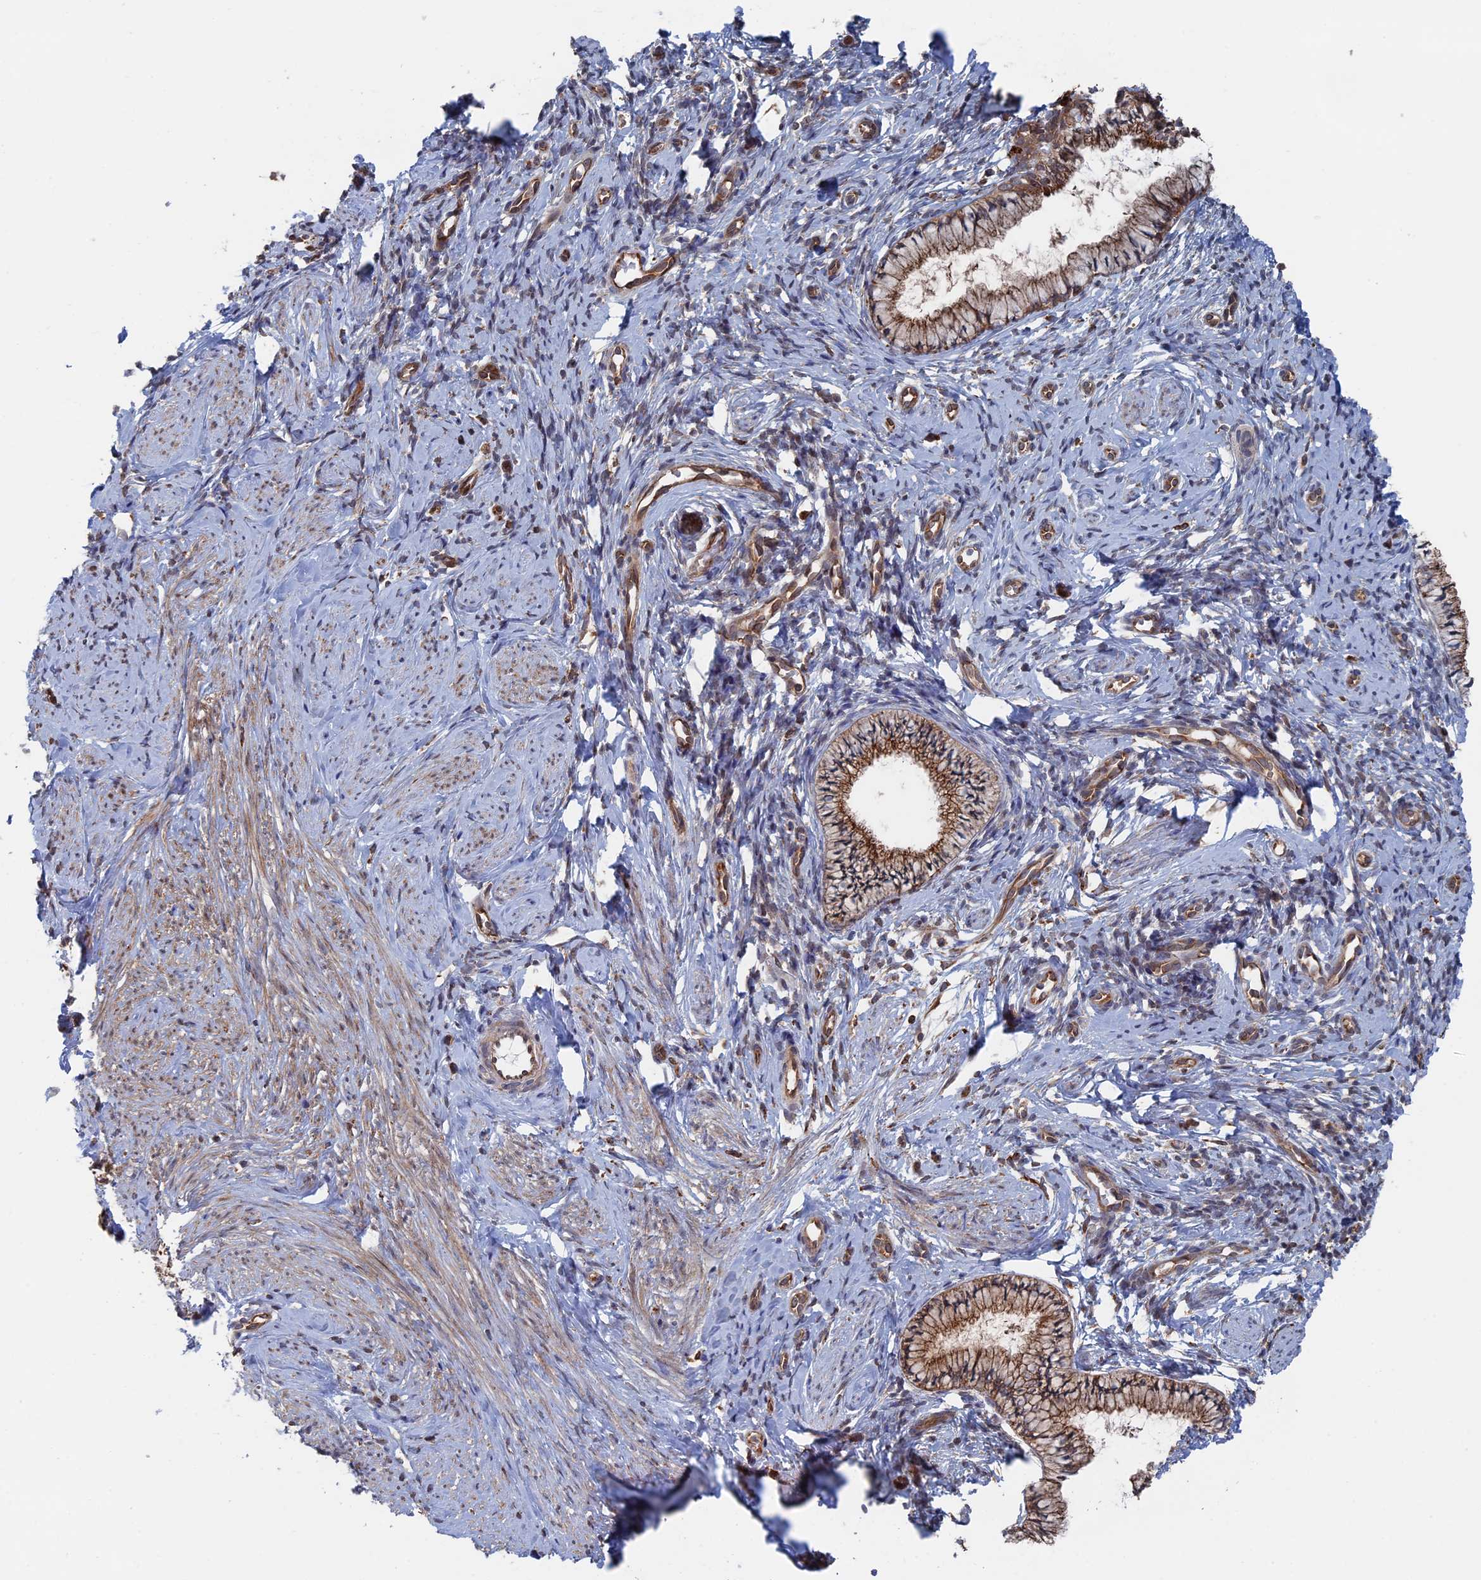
{"staining": {"intensity": "moderate", "quantity": ">75%", "location": "cytoplasmic/membranous"}, "tissue": "cervix", "cell_type": "Glandular cells", "image_type": "normal", "snomed": [{"axis": "morphology", "description": "Normal tissue, NOS"}, {"axis": "topography", "description": "Cervix"}], "caption": "Protein analysis of normal cervix displays moderate cytoplasmic/membranous positivity in about >75% of glandular cells.", "gene": "BPIFB6", "patient": {"sex": "female", "age": 57}}